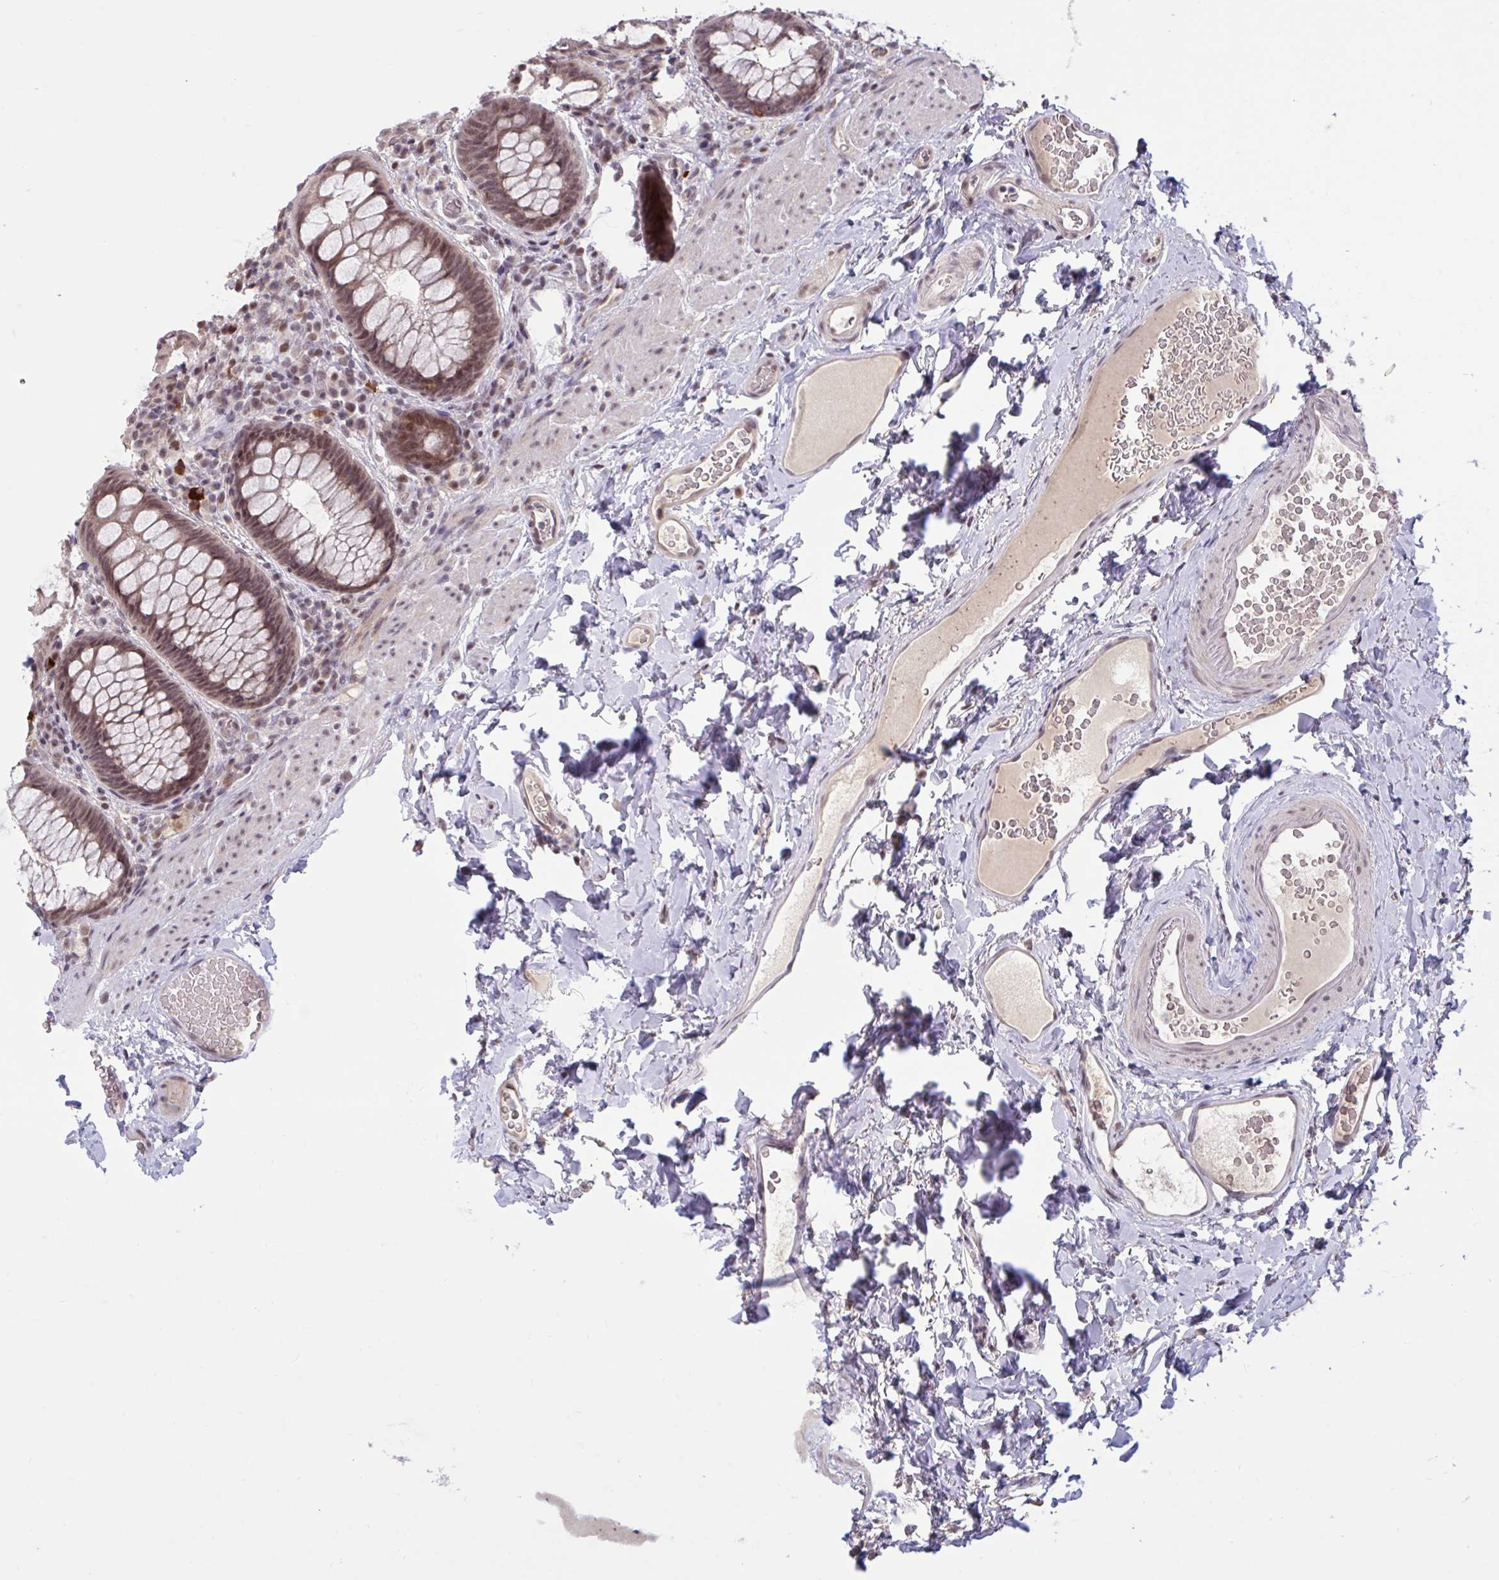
{"staining": {"intensity": "moderate", "quantity": ">75%", "location": "nuclear"}, "tissue": "rectum", "cell_type": "Glandular cells", "image_type": "normal", "snomed": [{"axis": "morphology", "description": "Normal tissue, NOS"}, {"axis": "topography", "description": "Rectum"}], "caption": "IHC micrograph of unremarkable rectum: human rectum stained using immunohistochemistry (IHC) reveals medium levels of moderate protein expression localized specifically in the nuclear of glandular cells, appearing as a nuclear brown color.", "gene": "ZNF414", "patient": {"sex": "female", "age": 69}}